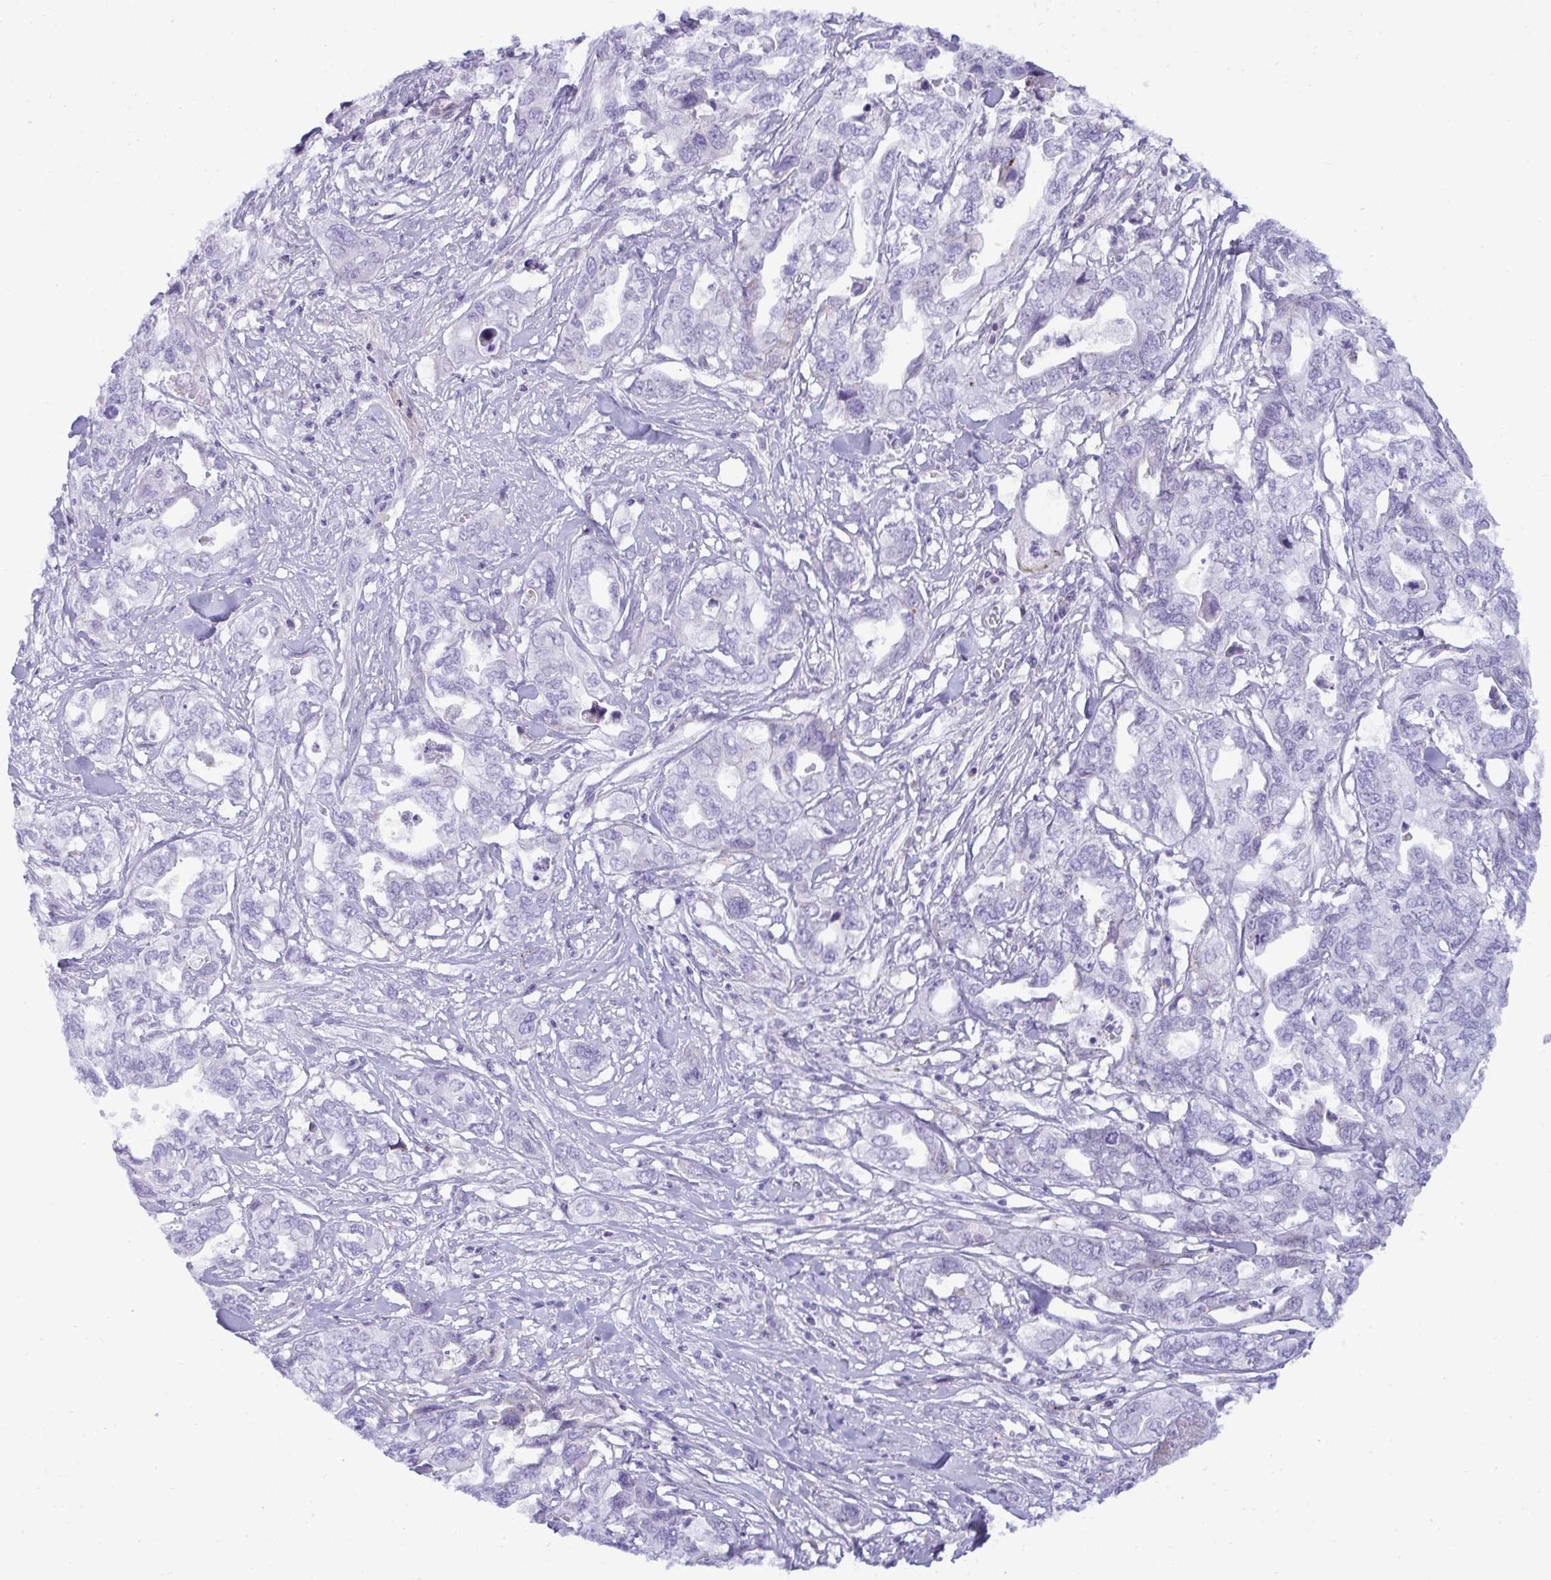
{"staining": {"intensity": "negative", "quantity": "none", "location": "none"}, "tissue": "pancreatic cancer", "cell_type": "Tumor cells", "image_type": "cancer", "snomed": [{"axis": "morphology", "description": "Adenocarcinoma, NOS"}, {"axis": "topography", "description": "Pancreas"}], "caption": "DAB immunohistochemical staining of adenocarcinoma (pancreatic) exhibits no significant positivity in tumor cells.", "gene": "RGPD5", "patient": {"sex": "male", "age": 68}}